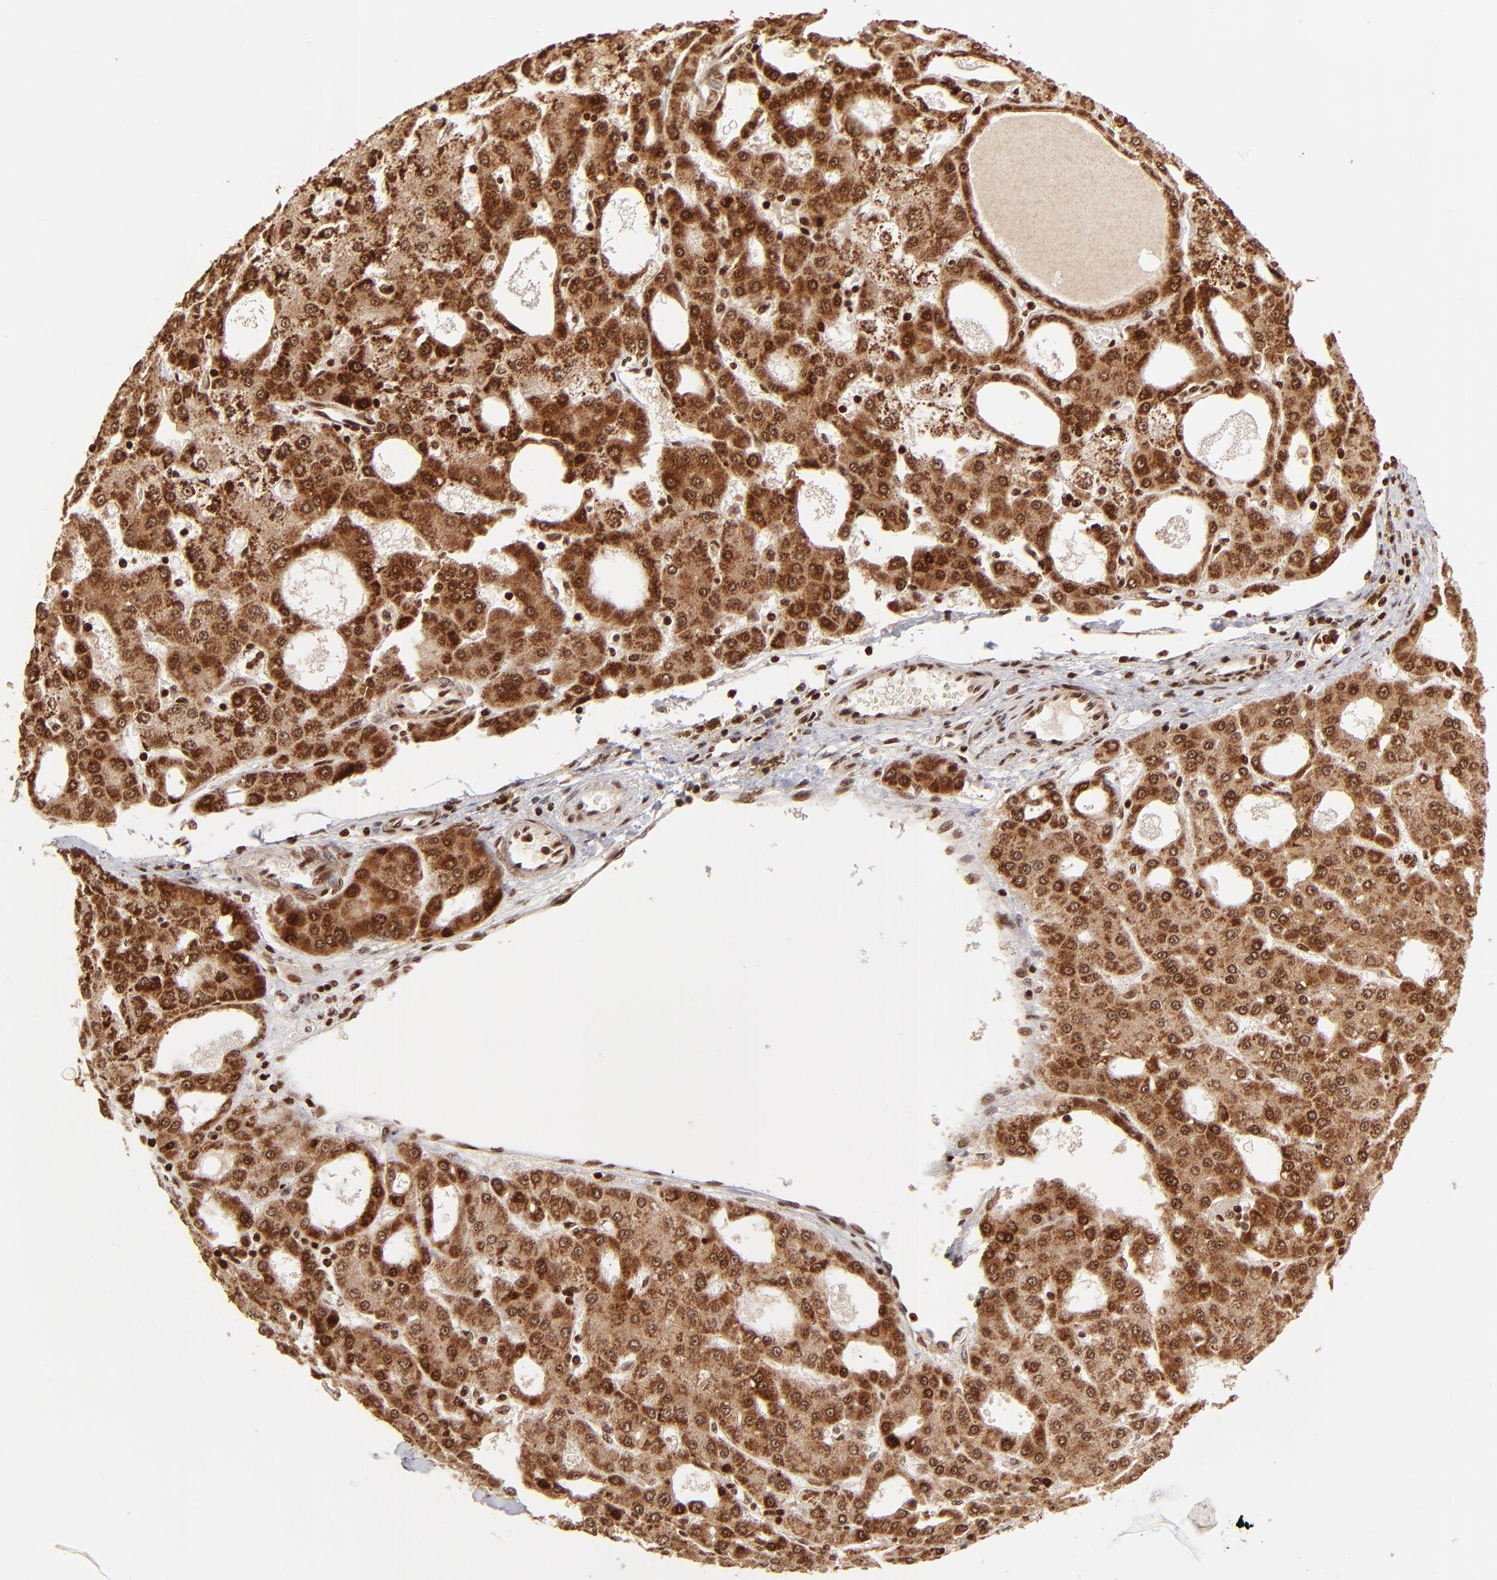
{"staining": {"intensity": "strong", "quantity": ">75%", "location": "cytoplasmic/membranous"}, "tissue": "liver cancer", "cell_type": "Tumor cells", "image_type": "cancer", "snomed": [{"axis": "morphology", "description": "Carcinoma, Hepatocellular, NOS"}, {"axis": "topography", "description": "Liver"}], "caption": "Liver cancer (hepatocellular carcinoma) was stained to show a protein in brown. There is high levels of strong cytoplasmic/membranous staining in approximately >75% of tumor cells.", "gene": "MED15", "patient": {"sex": "male", "age": 47}}